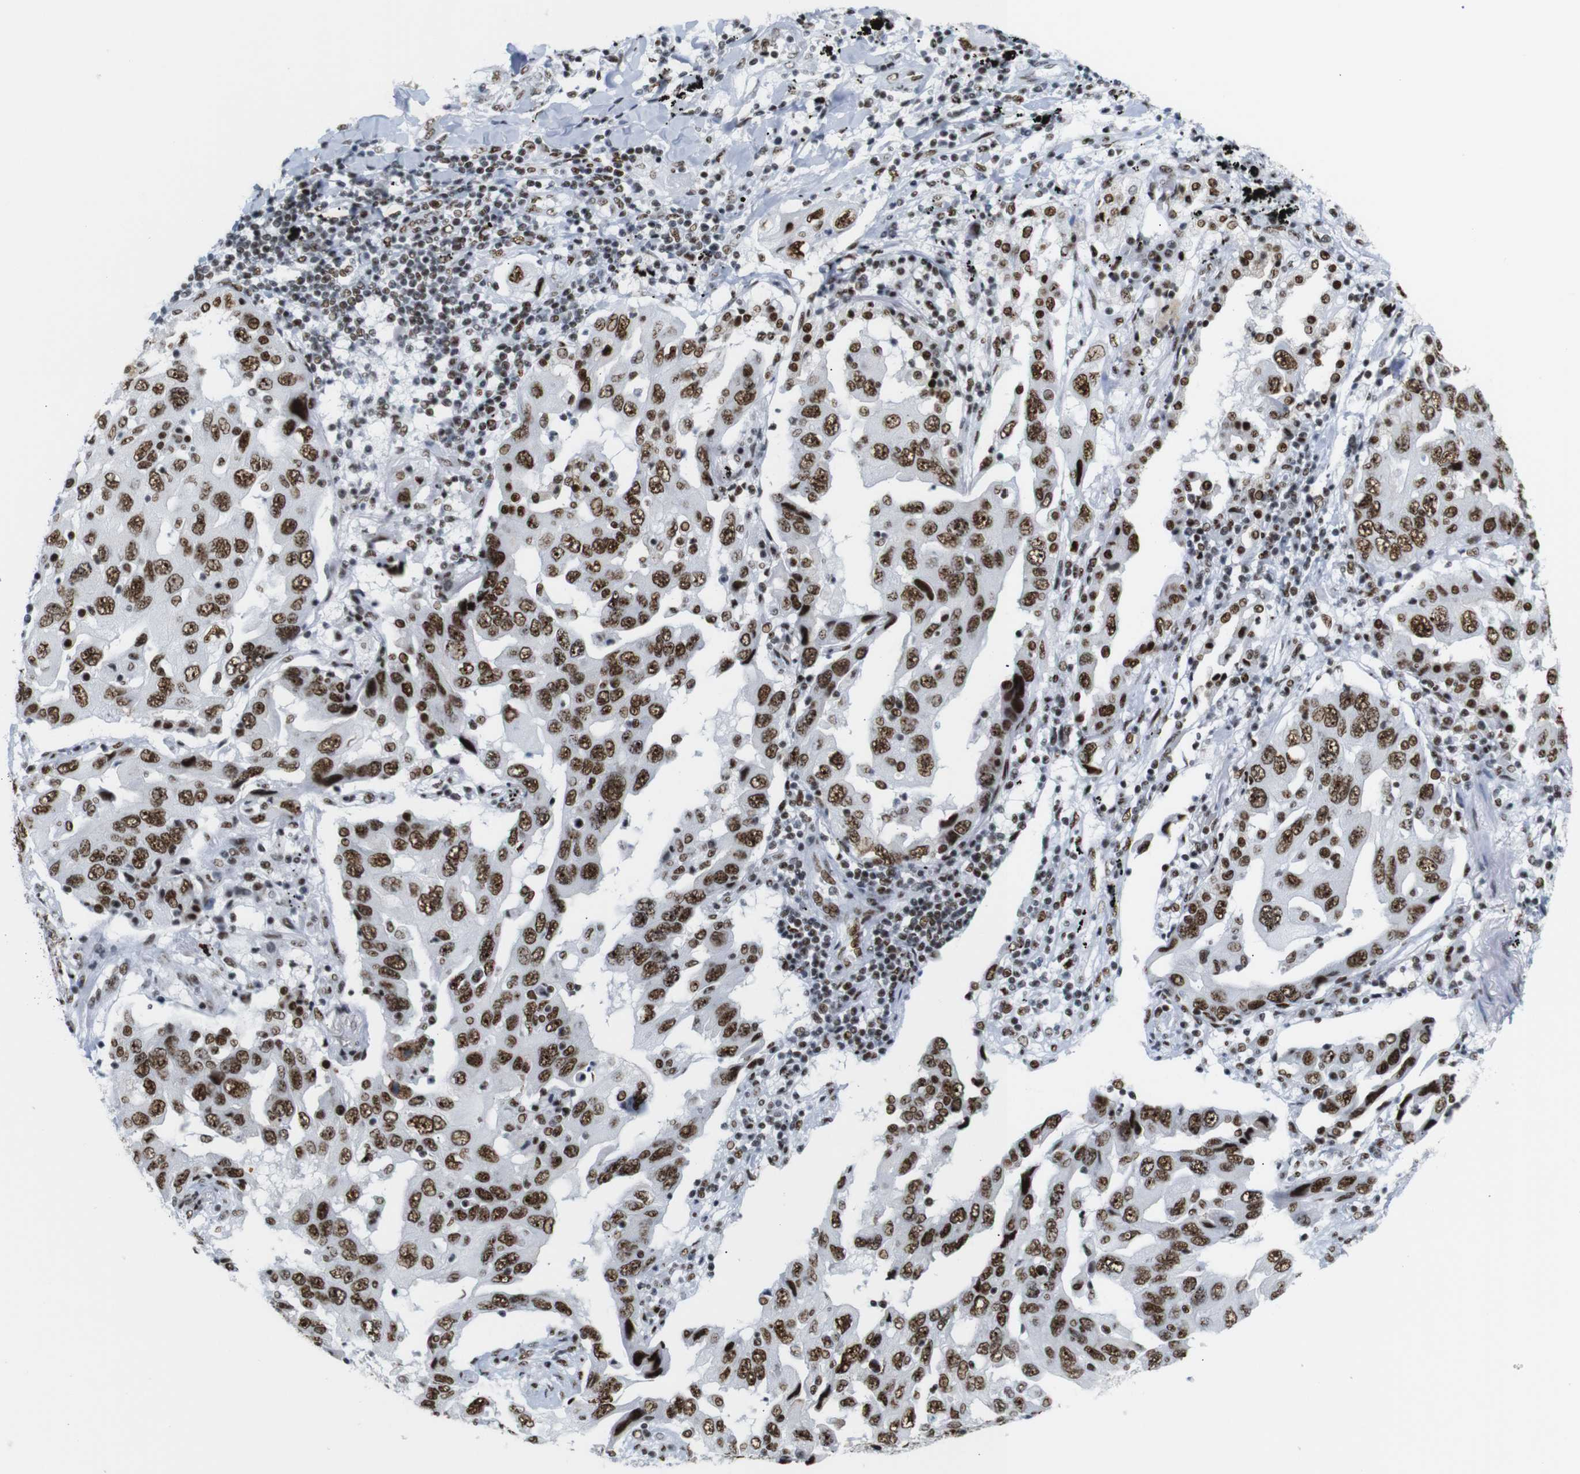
{"staining": {"intensity": "strong", "quantity": ">75%", "location": "nuclear"}, "tissue": "lung cancer", "cell_type": "Tumor cells", "image_type": "cancer", "snomed": [{"axis": "morphology", "description": "Adenocarcinoma, NOS"}, {"axis": "topography", "description": "Lung"}], "caption": "About >75% of tumor cells in human adenocarcinoma (lung) show strong nuclear protein staining as visualized by brown immunohistochemical staining.", "gene": "TRA2B", "patient": {"sex": "female", "age": 65}}